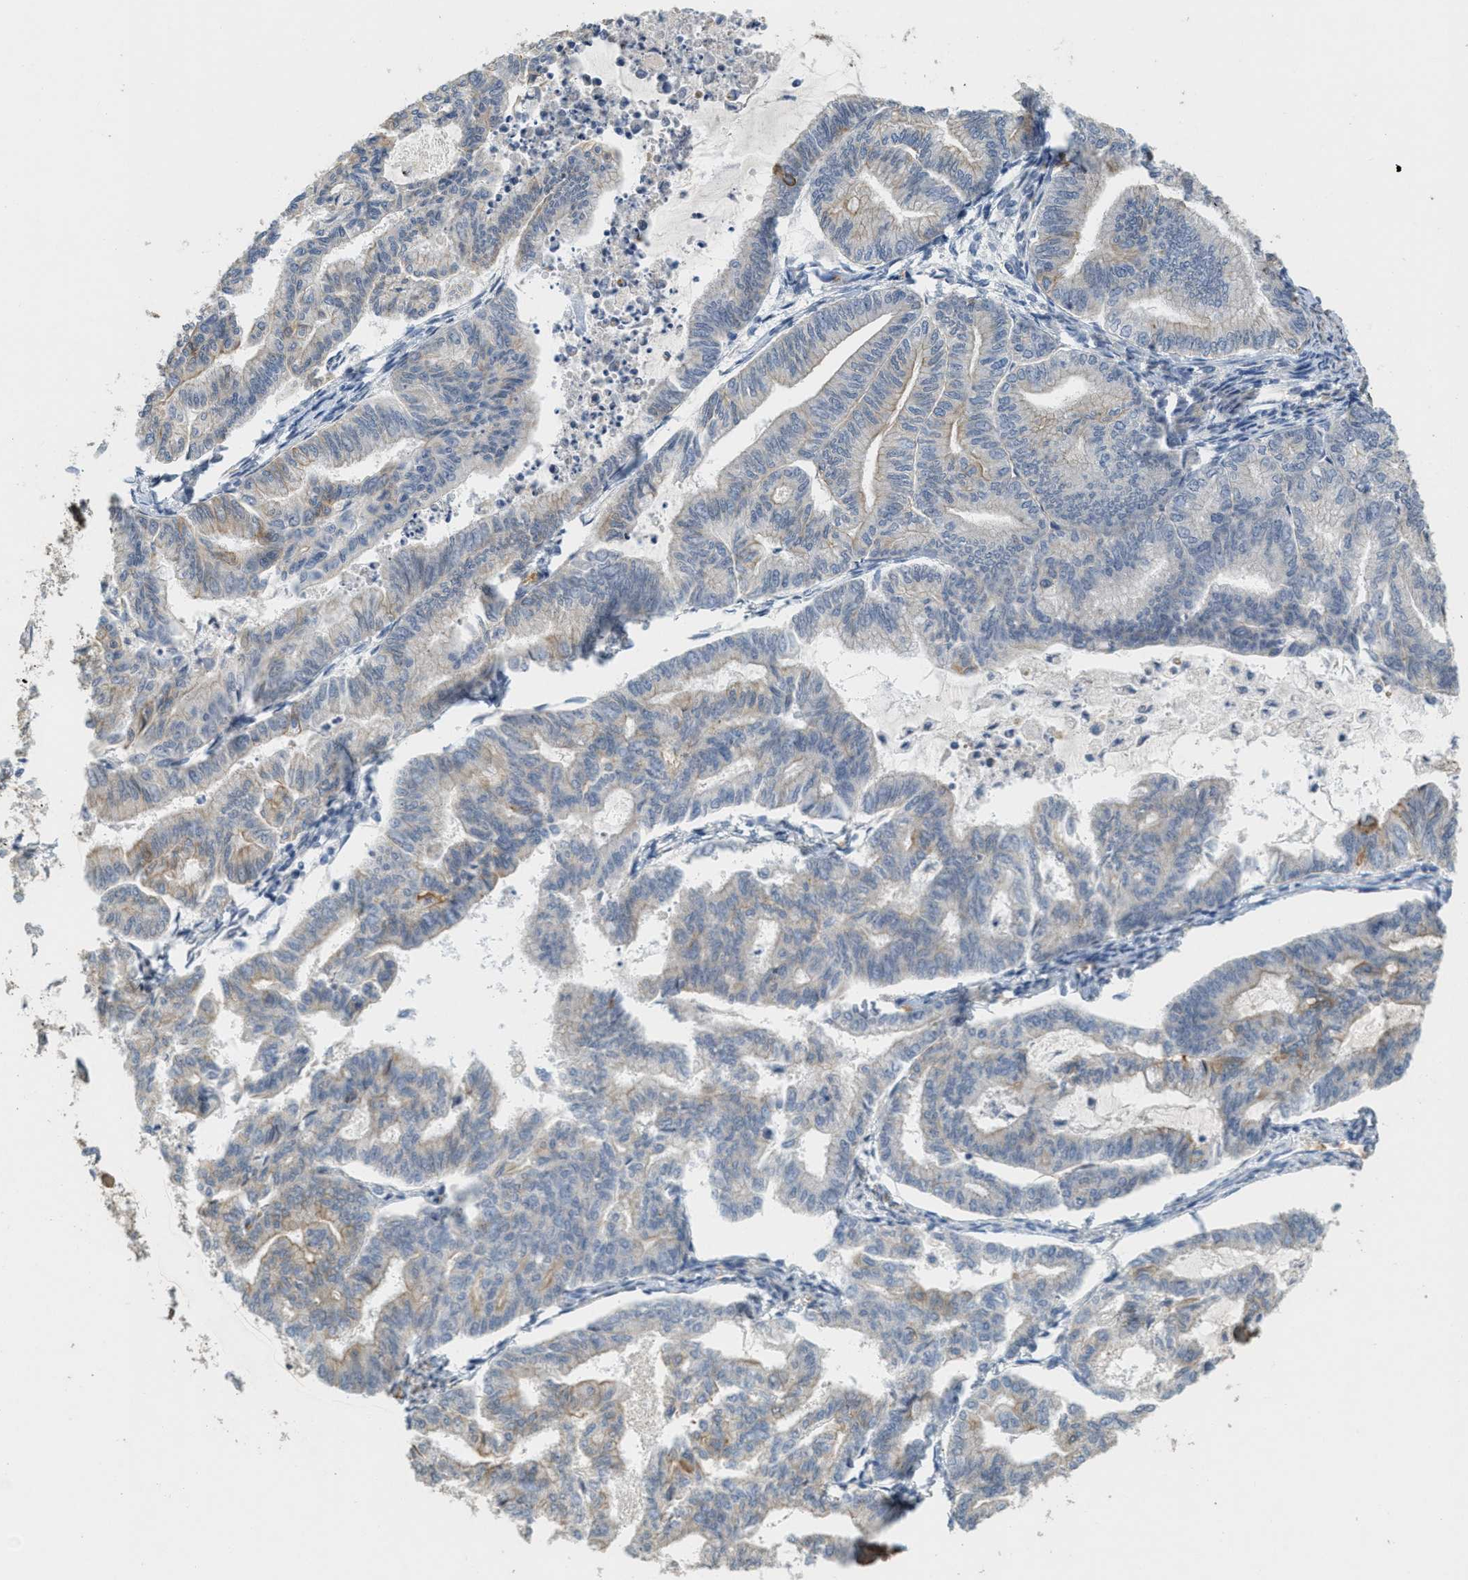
{"staining": {"intensity": "moderate", "quantity": "<25%", "location": "cytoplasmic/membranous"}, "tissue": "endometrial cancer", "cell_type": "Tumor cells", "image_type": "cancer", "snomed": [{"axis": "morphology", "description": "Adenocarcinoma, NOS"}, {"axis": "topography", "description": "Endometrium"}], "caption": "An image of human endometrial adenocarcinoma stained for a protein displays moderate cytoplasmic/membranous brown staining in tumor cells. Using DAB (3,3'-diaminobenzidine) (brown) and hematoxylin (blue) stains, captured at high magnification using brightfield microscopy.", "gene": "MRS2", "patient": {"sex": "female", "age": 79}}